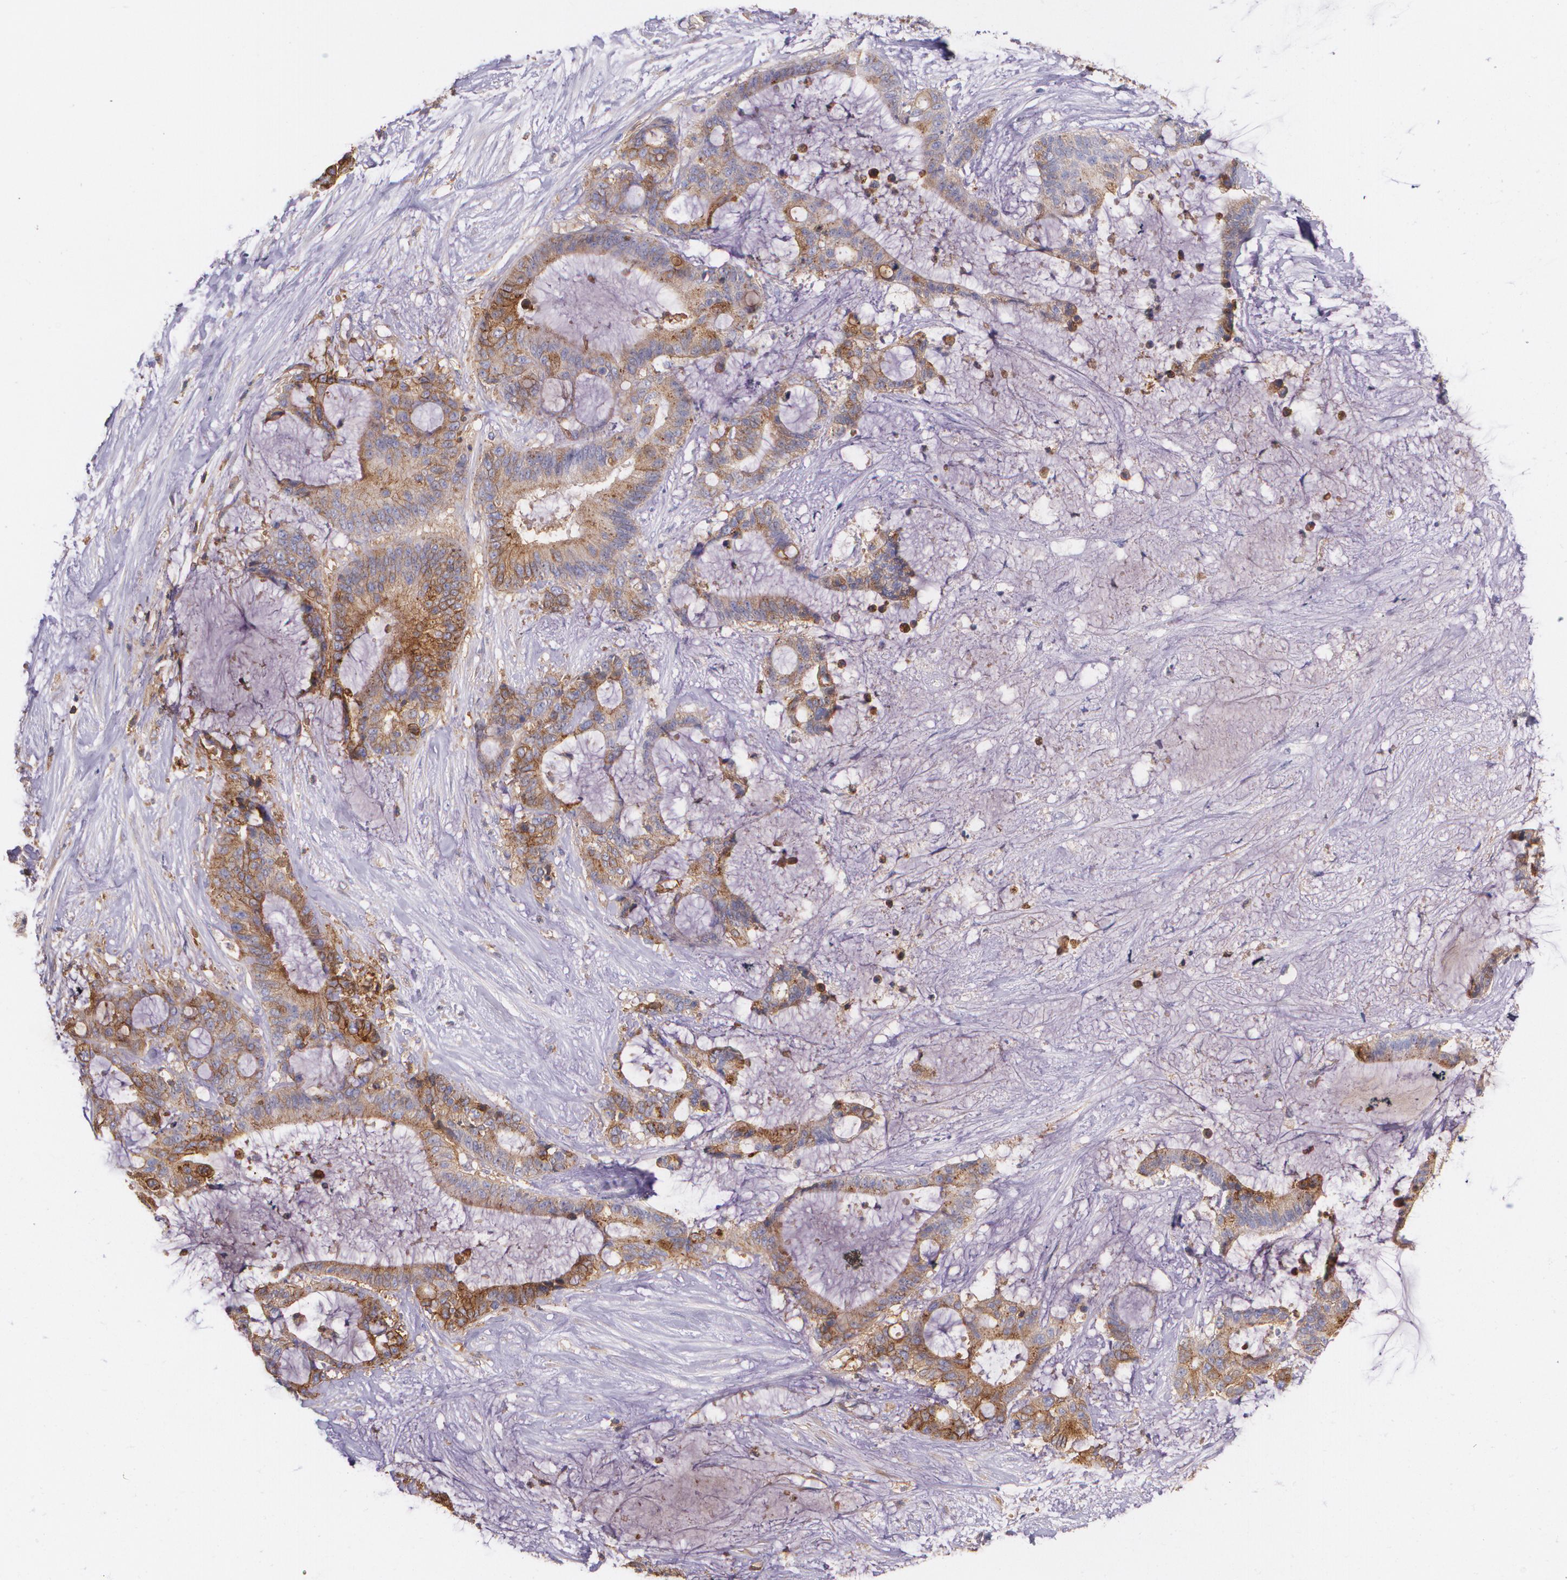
{"staining": {"intensity": "moderate", "quantity": "25%-75%", "location": "cytoplasmic/membranous"}, "tissue": "liver cancer", "cell_type": "Tumor cells", "image_type": "cancer", "snomed": [{"axis": "morphology", "description": "Cholangiocarcinoma"}, {"axis": "topography", "description": "Liver"}], "caption": "Liver cancer stained for a protein displays moderate cytoplasmic/membranous positivity in tumor cells.", "gene": "B2M", "patient": {"sex": "female", "age": 73}}